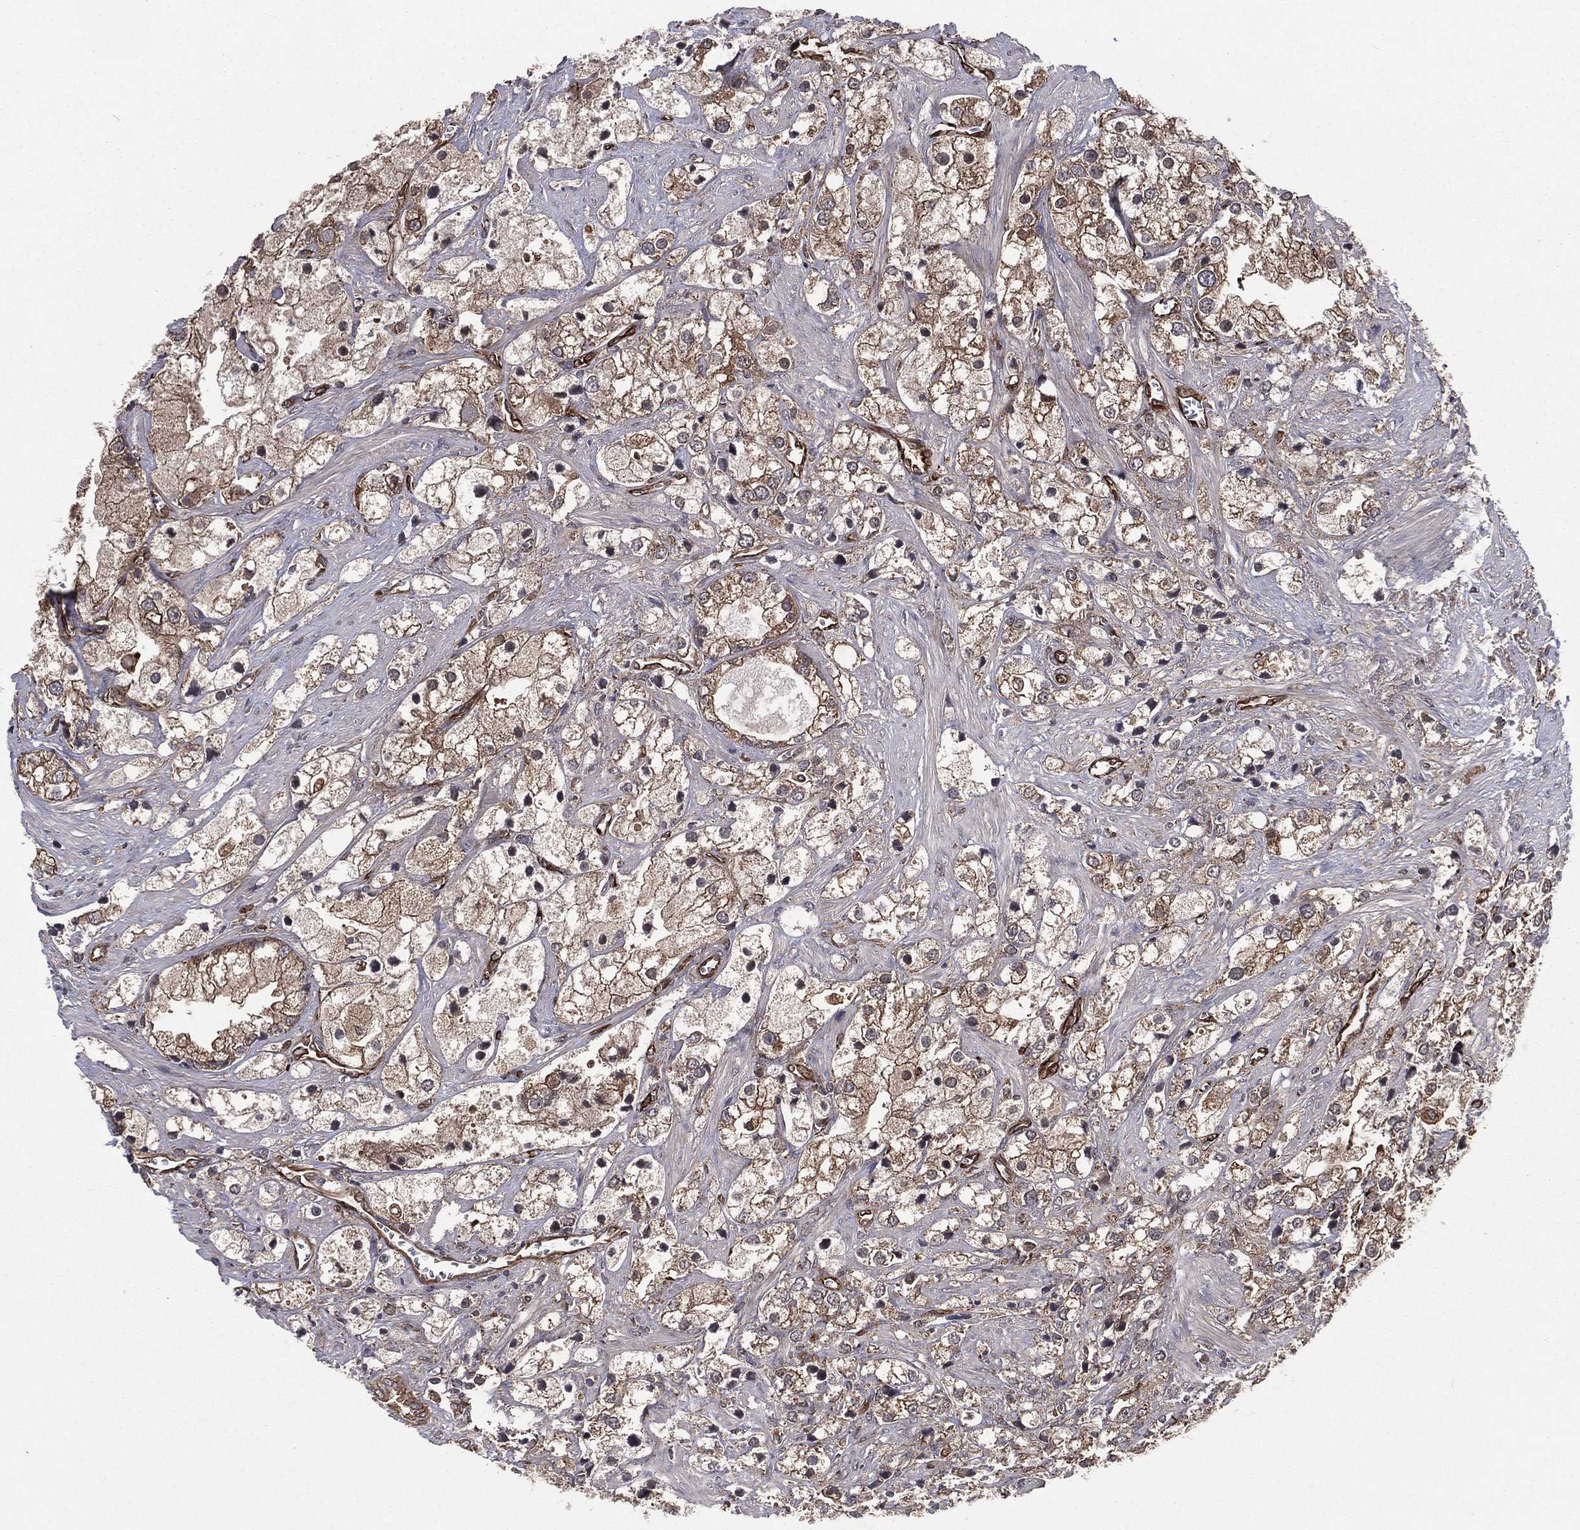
{"staining": {"intensity": "moderate", "quantity": ">75%", "location": "cytoplasmic/membranous"}, "tissue": "prostate cancer", "cell_type": "Tumor cells", "image_type": "cancer", "snomed": [{"axis": "morphology", "description": "Adenocarcinoma, NOS"}, {"axis": "topography", "description": "Prostate and seminal vesicle, NOS"}, {"axis": "topography", "description": "Prostate"}], "caption": "IHC image of neoplastic tissue: human prostate cancer (adenocarcinoma) stained using immunohistochemistry displays medium levels of moderate protein expression localized specifically in the cytoplasmic/membranous of tumor cells, appearing as a cytoplasmic/membranous brown color.", "gene": "CERT1", "patient": {"sex": "male", "age": 79}}